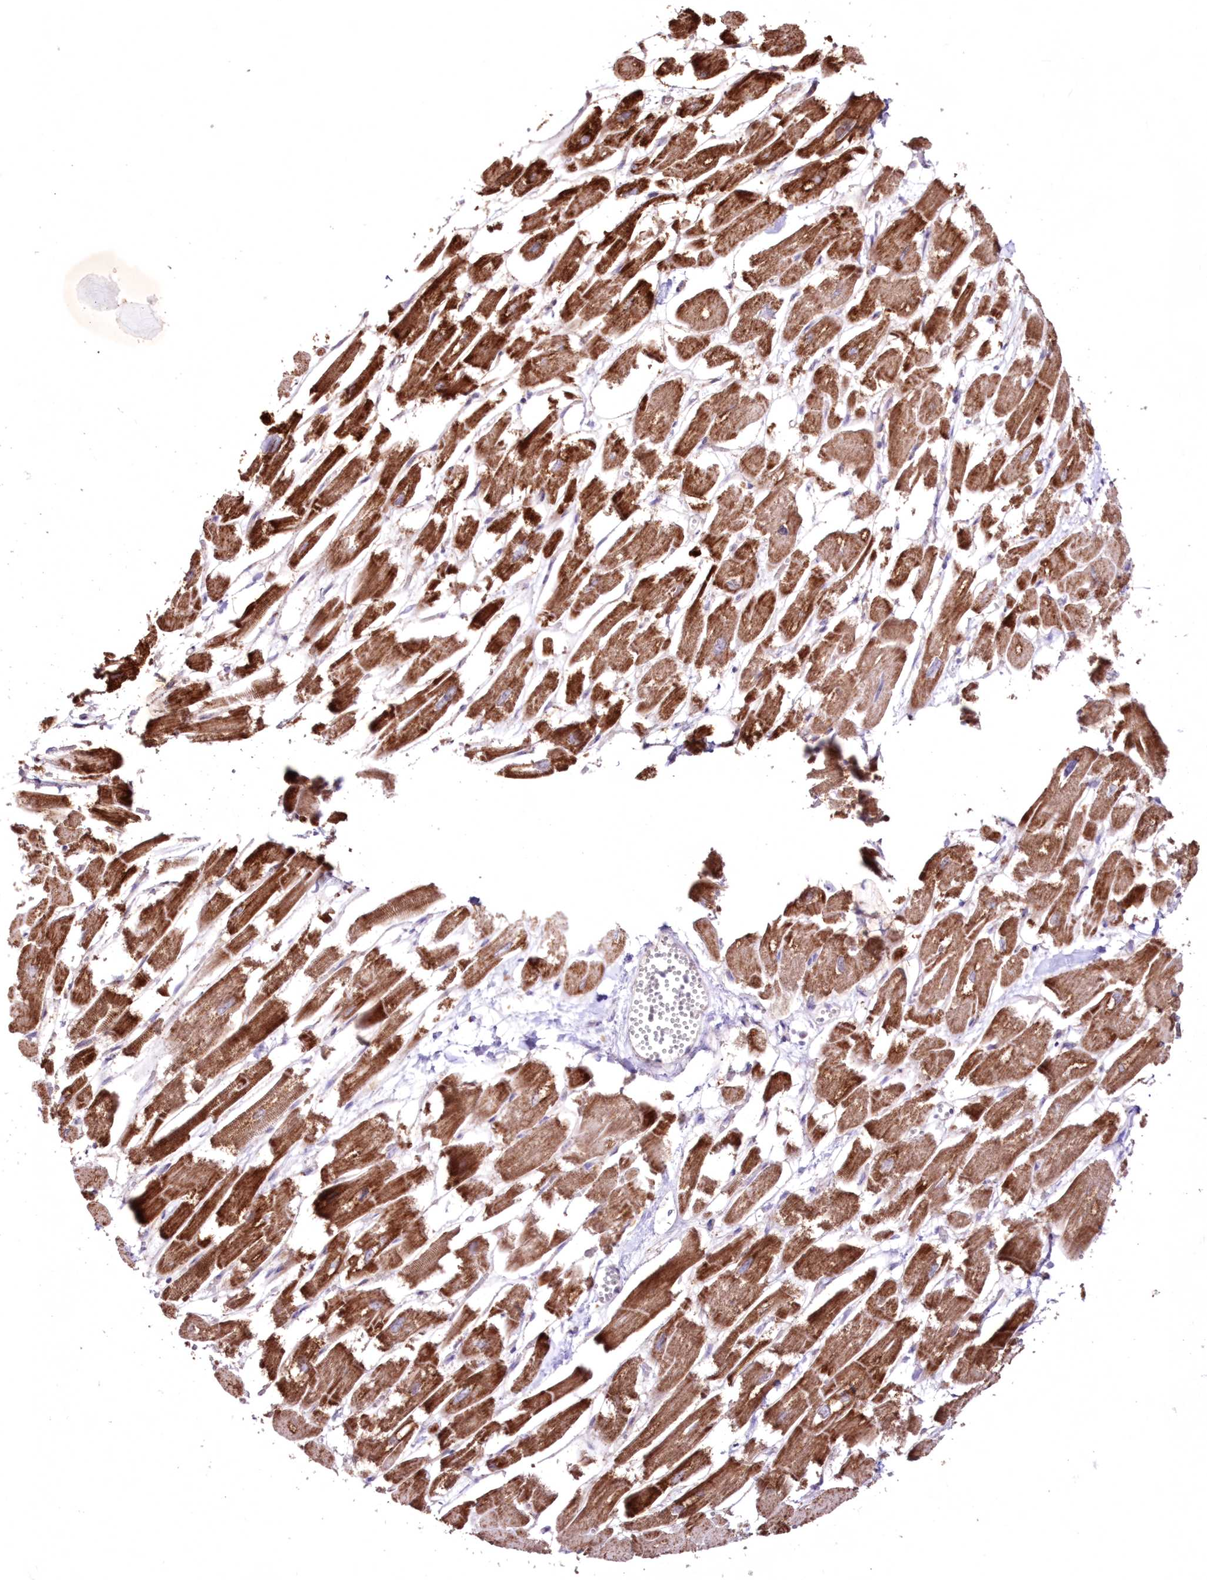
{"staining": {"intensity": "strong", "quantity": ">75%", "location": "cytoplasmic/membranous"}, "tissue": "heart muscle", "cell_type": "Cardiomyocytes", "image_type": "normal", "snomed": [{"axis": "morphology", "description": "Normal tissue, NOS"}, {"axis": "topography", "description": "Heart"}], "caption": "Cardiomyocytes reveal high levels of strong cytoplasmic/membranous positivity in approximately >75% of cells in benign heart muscle.", "gene": "HADHB", "patient": {"sex": "male", "age": 54}}